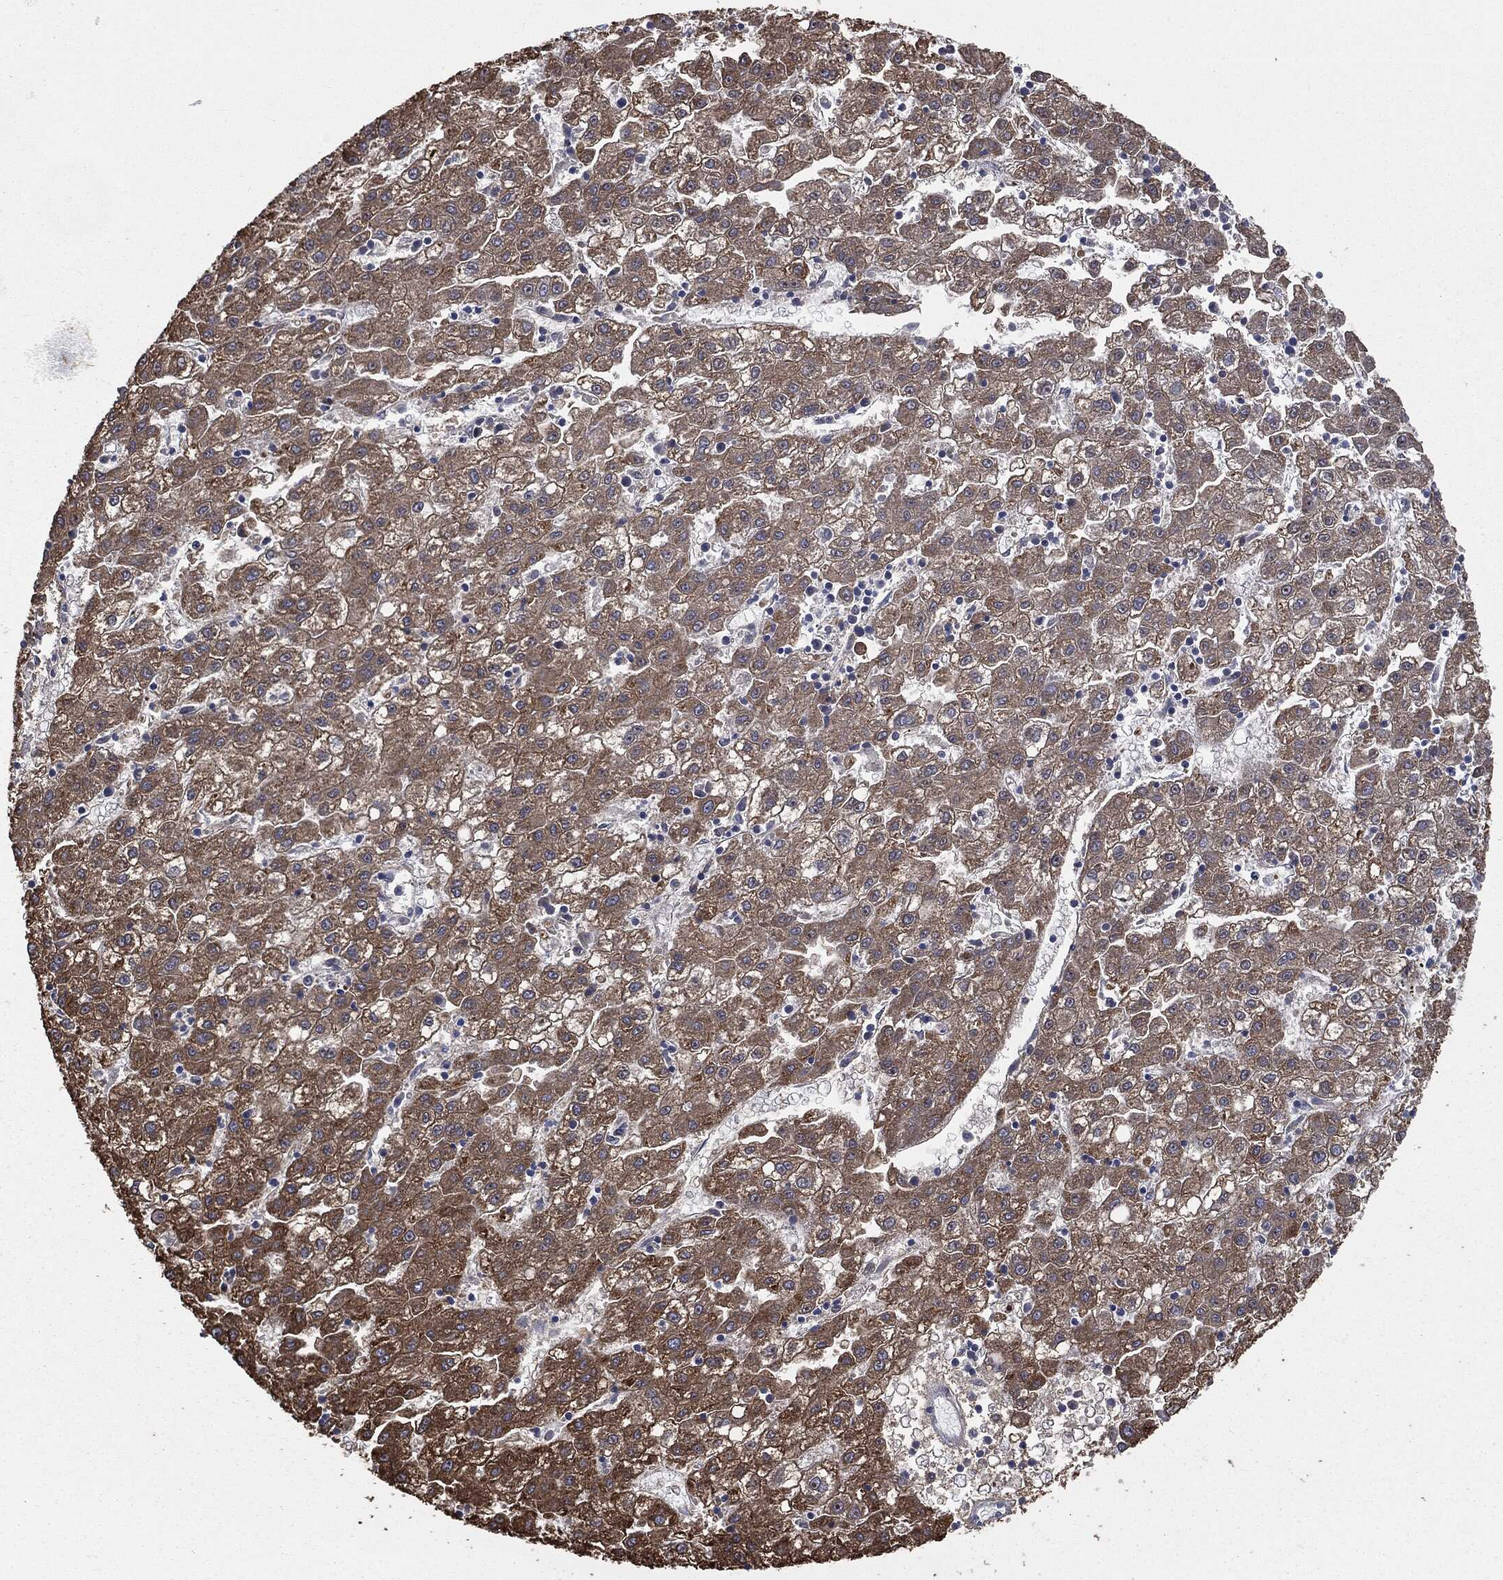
{"staining": {"intensity": "strong", "quantity": "25%-75%", "location": "cytoplasmic/membranous"}, "tissue": "liver cancer", "cell_type": "Tumor cells", "image_type": "cancer", "snomed": [{"axis": "morphology", "description": "Carcinoma, Hepatocellular, NOS"}, {"axis": "topography", "description": "Liver"}], "caption": "Immunohistochemical staining of human liver hepatocellular carcinoma shows high levels of strong cytoplasmic/membranous protein expression in about 25%-75% of tumor cells.", "gene": "TRMT1L", "patient": {"sex": "male", "age": 72}}